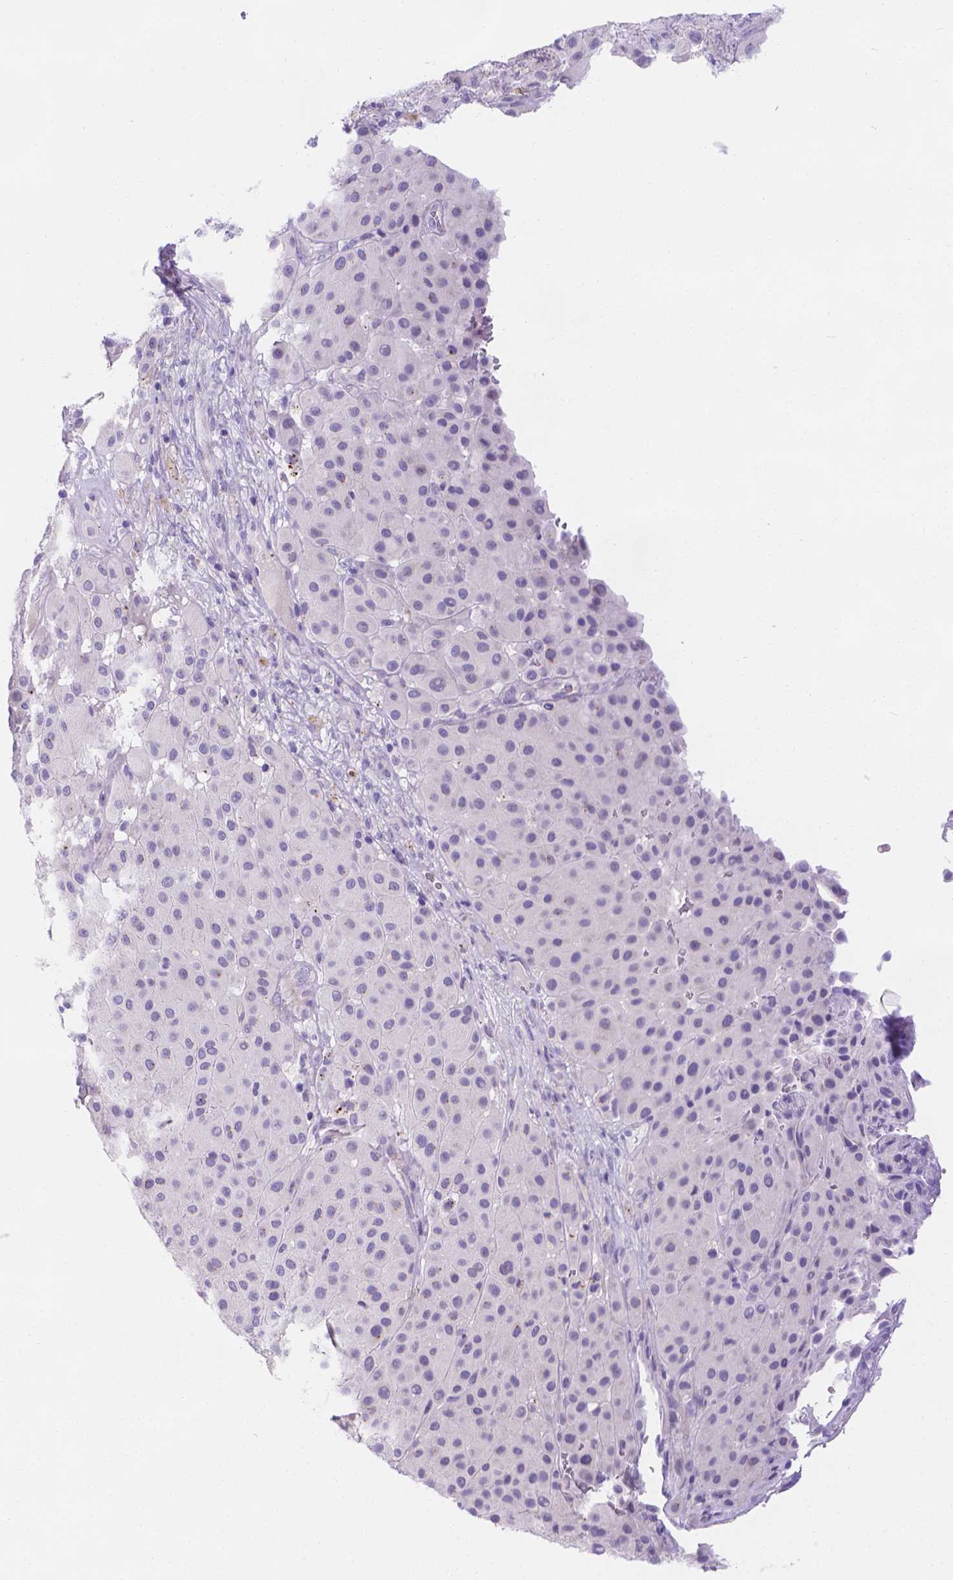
{"staining": {"intensity": "negative", "quantity": "none", "location": "none"}, "tissue": "melanoma", "cell_type": "Tumor cells", "image_type": "cancer", "snomed": [{"axis": "morphology", "description": "Malignant melanoma, Metastatic site"}, {"axis": "topography", "description": "Smooth muscle"}], "caption": "This is an IHC image of human melanoma. There is no expression in tumor cells.", "gene": "MLN", "patient": {"sex": "male", "age": 41}}